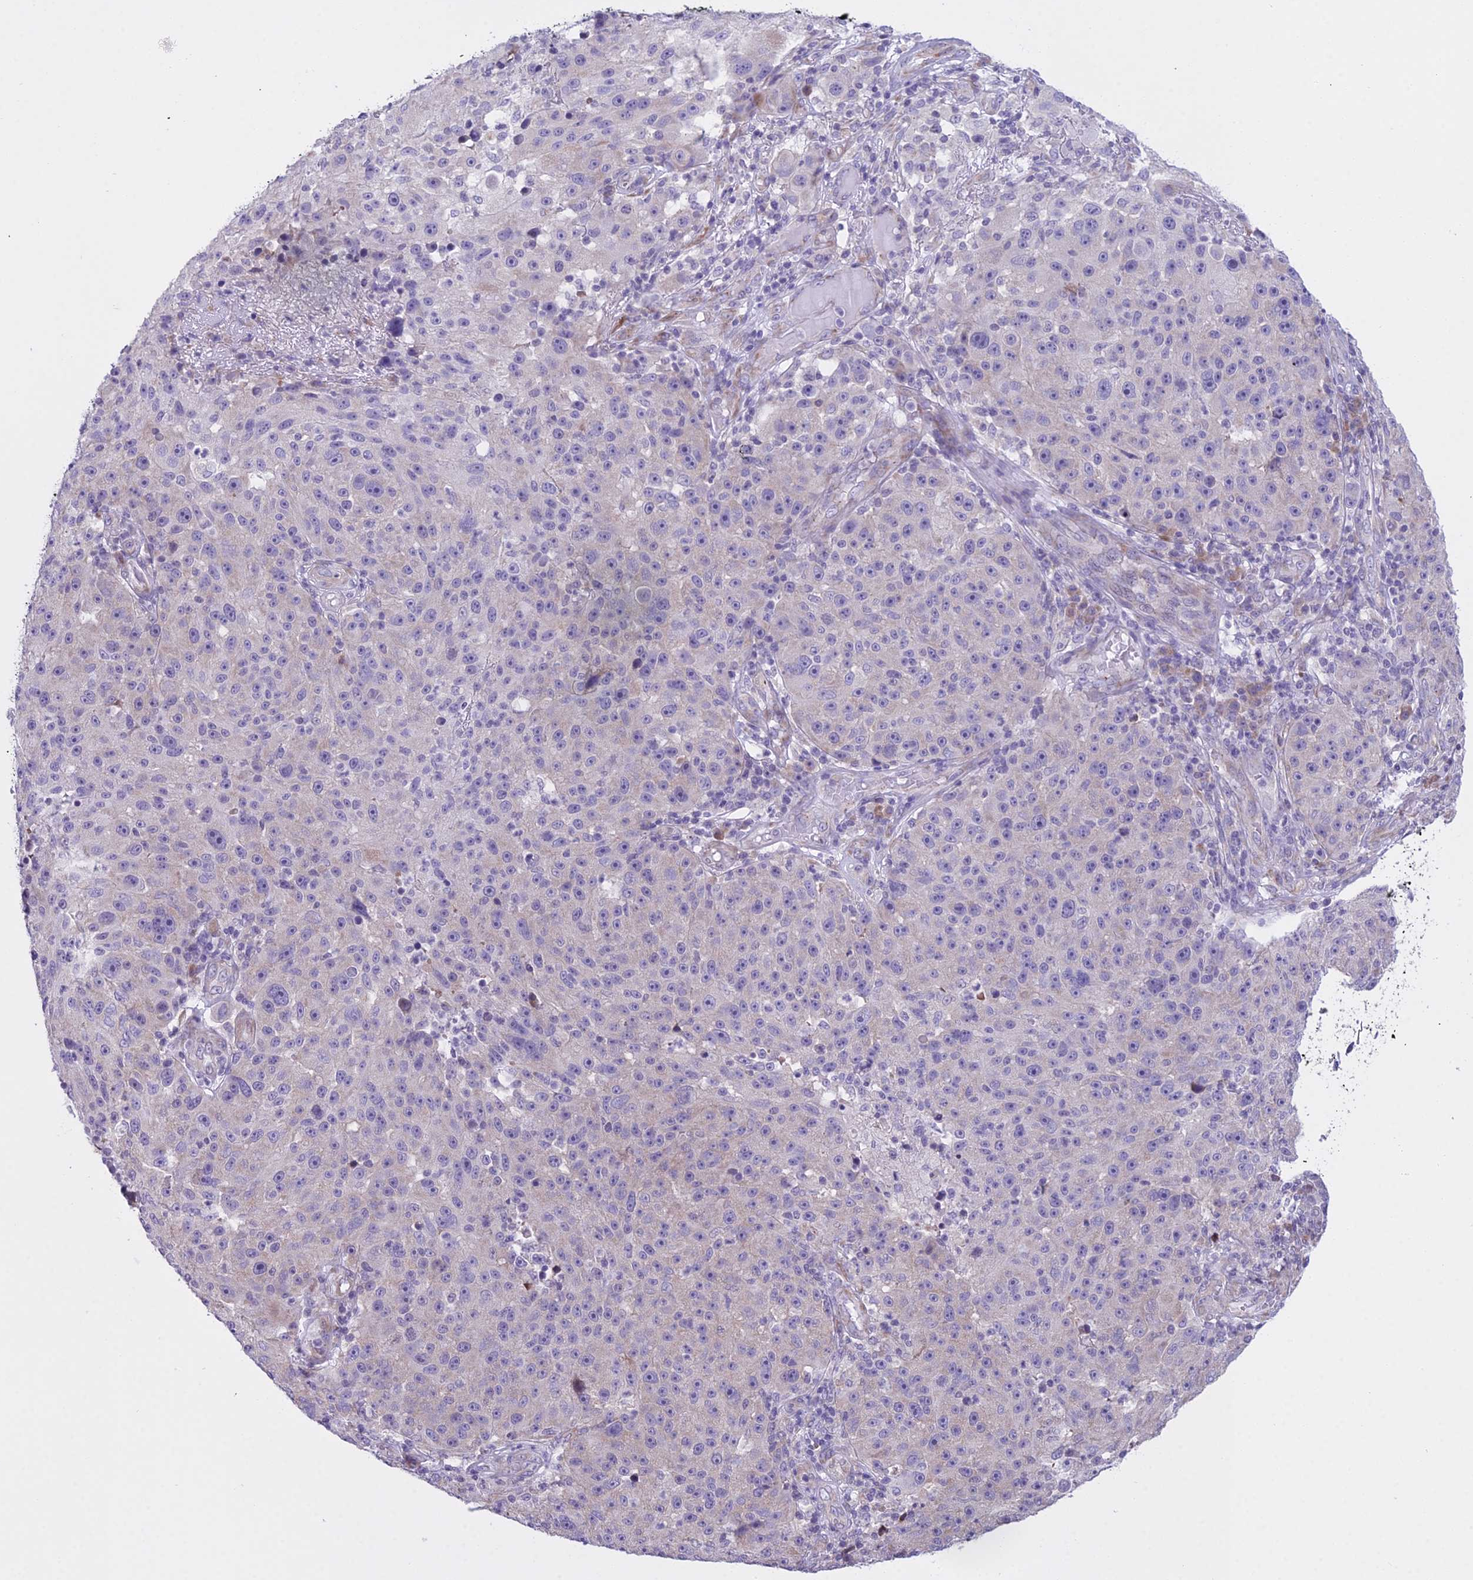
{"staining": {"intensity": "negative", "quantity": "none", "location": "none"}, "tissue": "melanoma", "cell_type": "Tumor cells", "image_type": "cancer", "snomed": [{"axis": "morphology", "description": "Malignant melanoma, NOS"}, {"axis": "topography", "description": "Skin"}], "caption": "Immunohistochemistry (IHC) histopathology image of human malignant melanoma stained for a protein (brown), which displays no positivity in tumor cells.", "gene": "RPS26", "patient": {"sex": "male", "age": 53}}